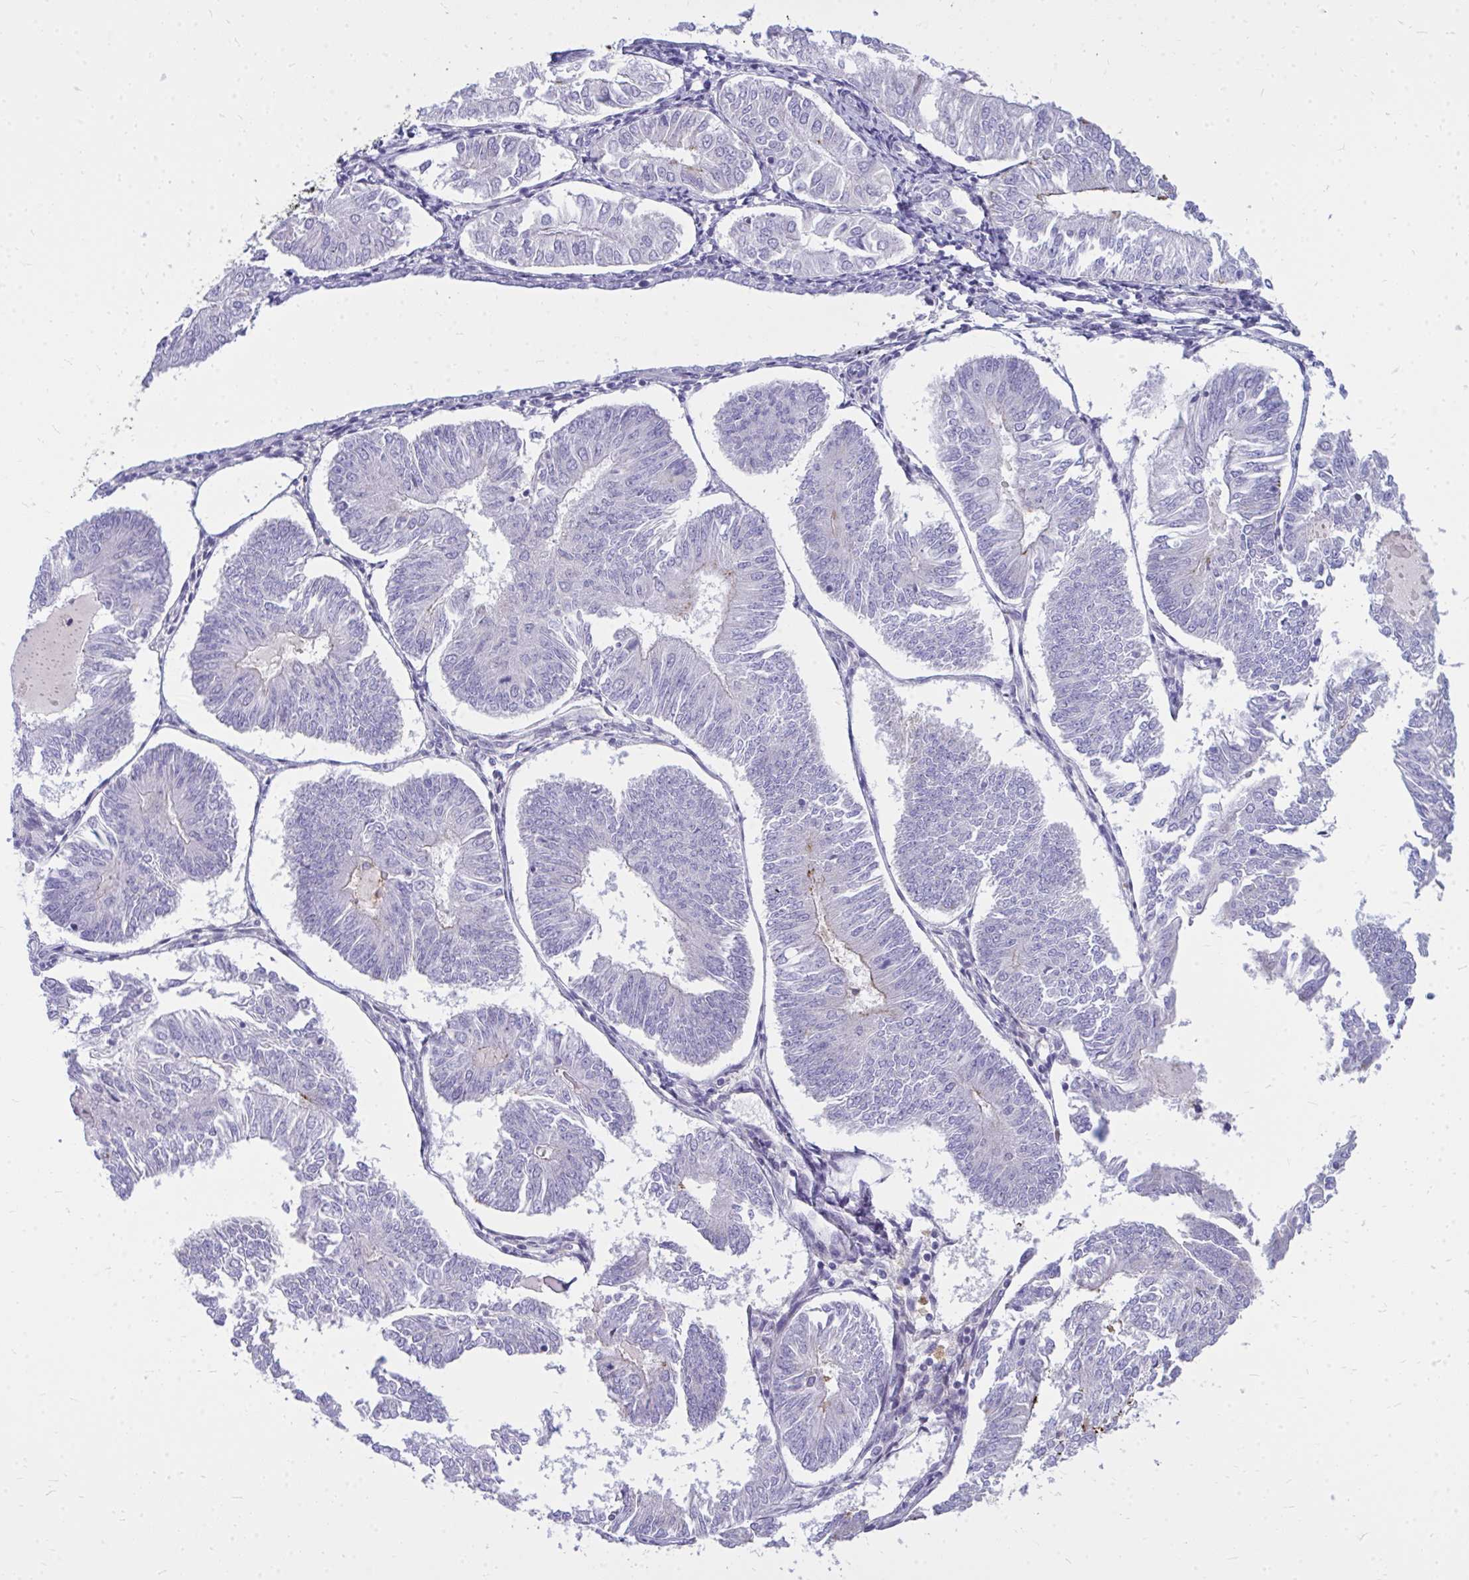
{"staining": {"intensity": "negative", "quantity": "none", "location": "none"}, "tissue": "endometrial cancer", "cell_type": "Tumor cells", "image_type": "cancer", "snomed": [{"axis": "morphology", "description": "Adenocarcinoma, NOS"}, {"axis": "topography", "description": "Endometrium"}], "caption": "Human endometrial adenocarcinoma stained for a protein using immunohistochemistry (IHC) exhibits no expression in tumor cells.", "gene": "ZSCAN25", "patient": {"sex": "female", "age": 58}}